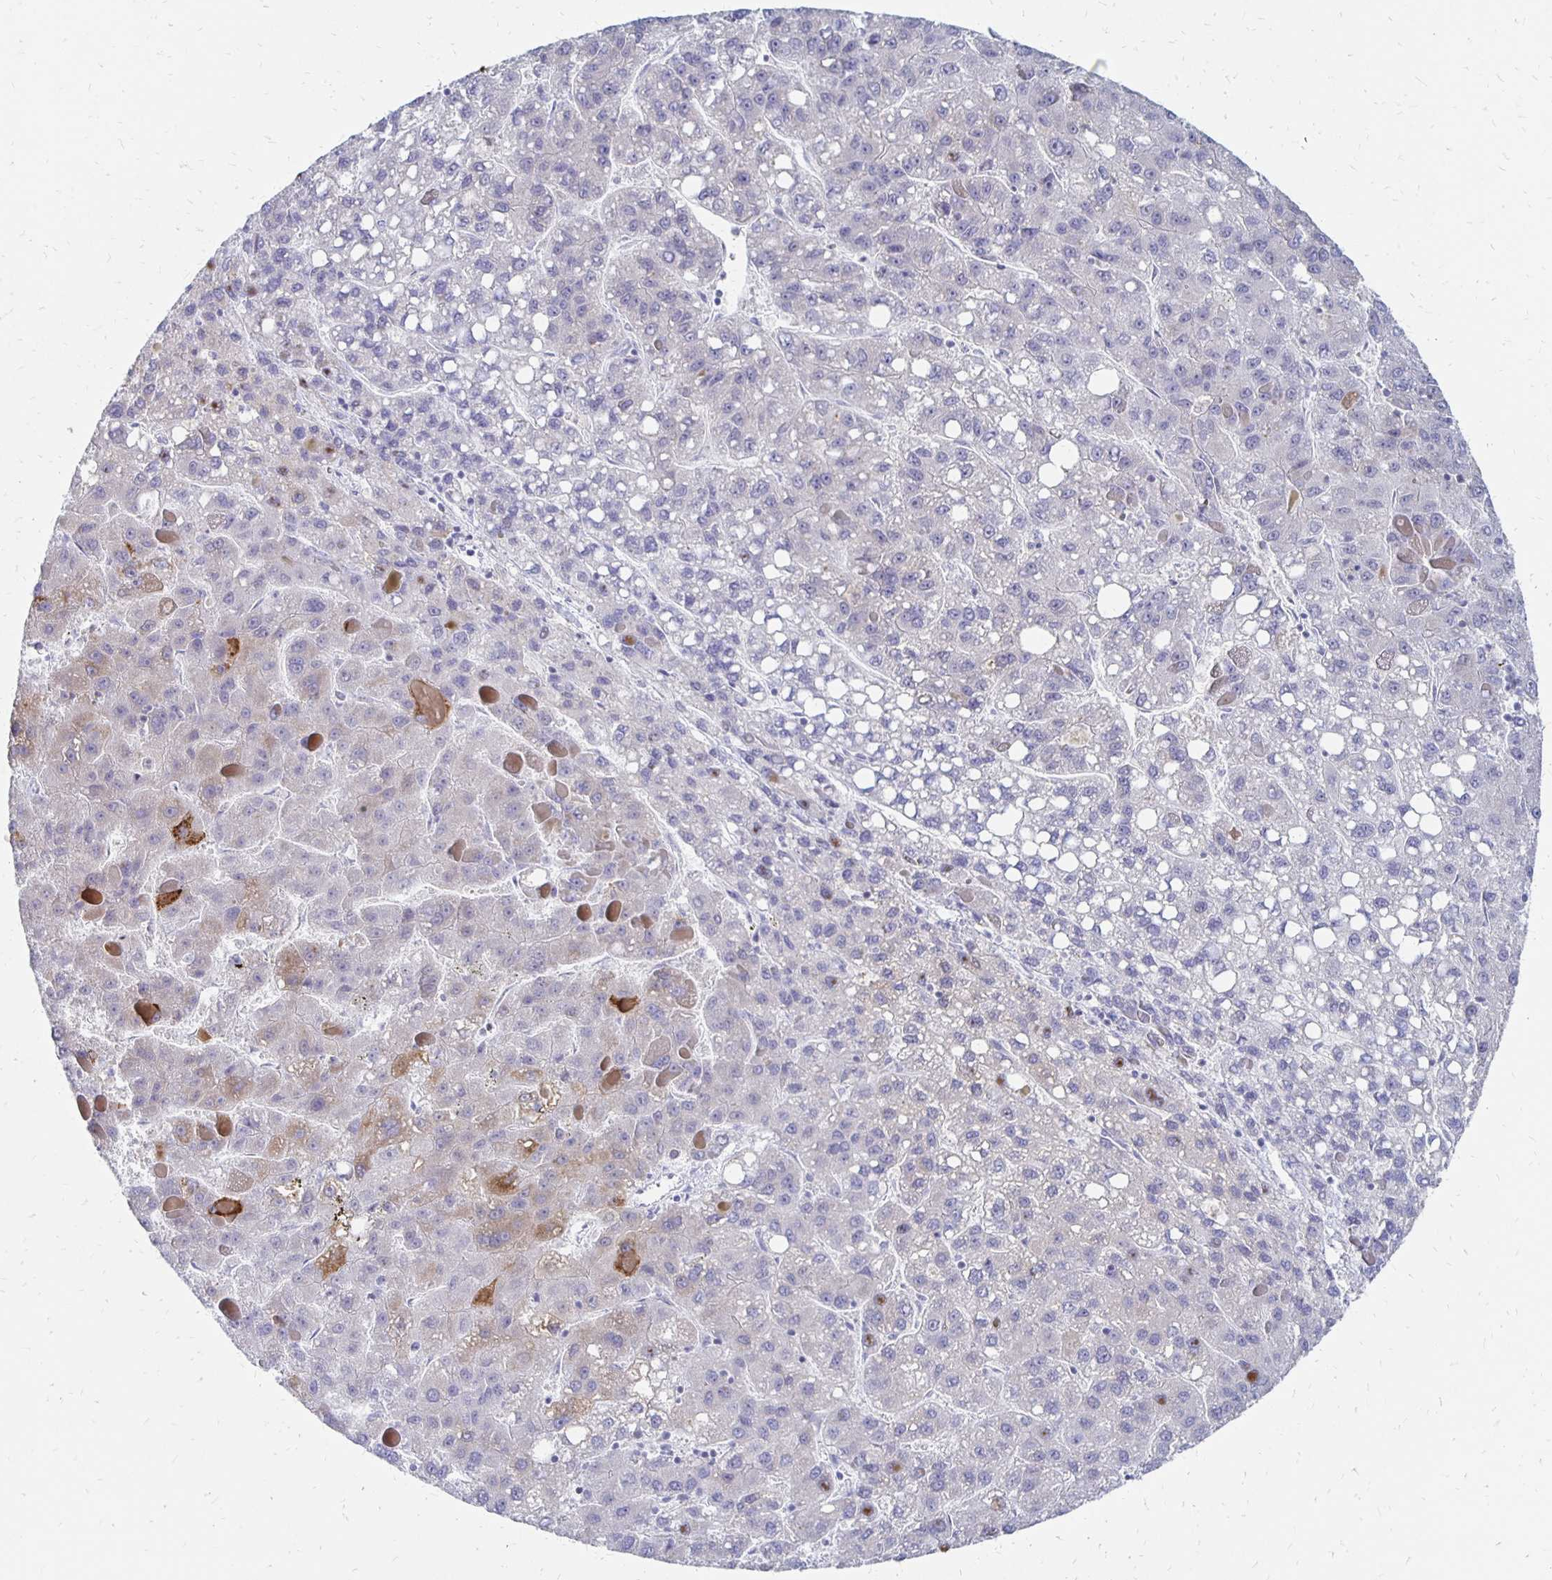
{"staining": {"intensity": "negative", "quantity": "none", "location": "none"}, "tissue": "liver cancer", "cell_type": "Tumor cells", "image_type": "cancer", "snomed": [{"axis": "morphology", "description": "Carcinoma, Hepatocellular, NOS"}, {"axis": "topography", "description": "Liver"}], "caption": "Hepatocellular carcinoma (liver) was stained to show a protein in brown. There is no significant positivity in tumor cells.", "gene": "SYT2", "patient": {"sex": "female", "age": 82}}